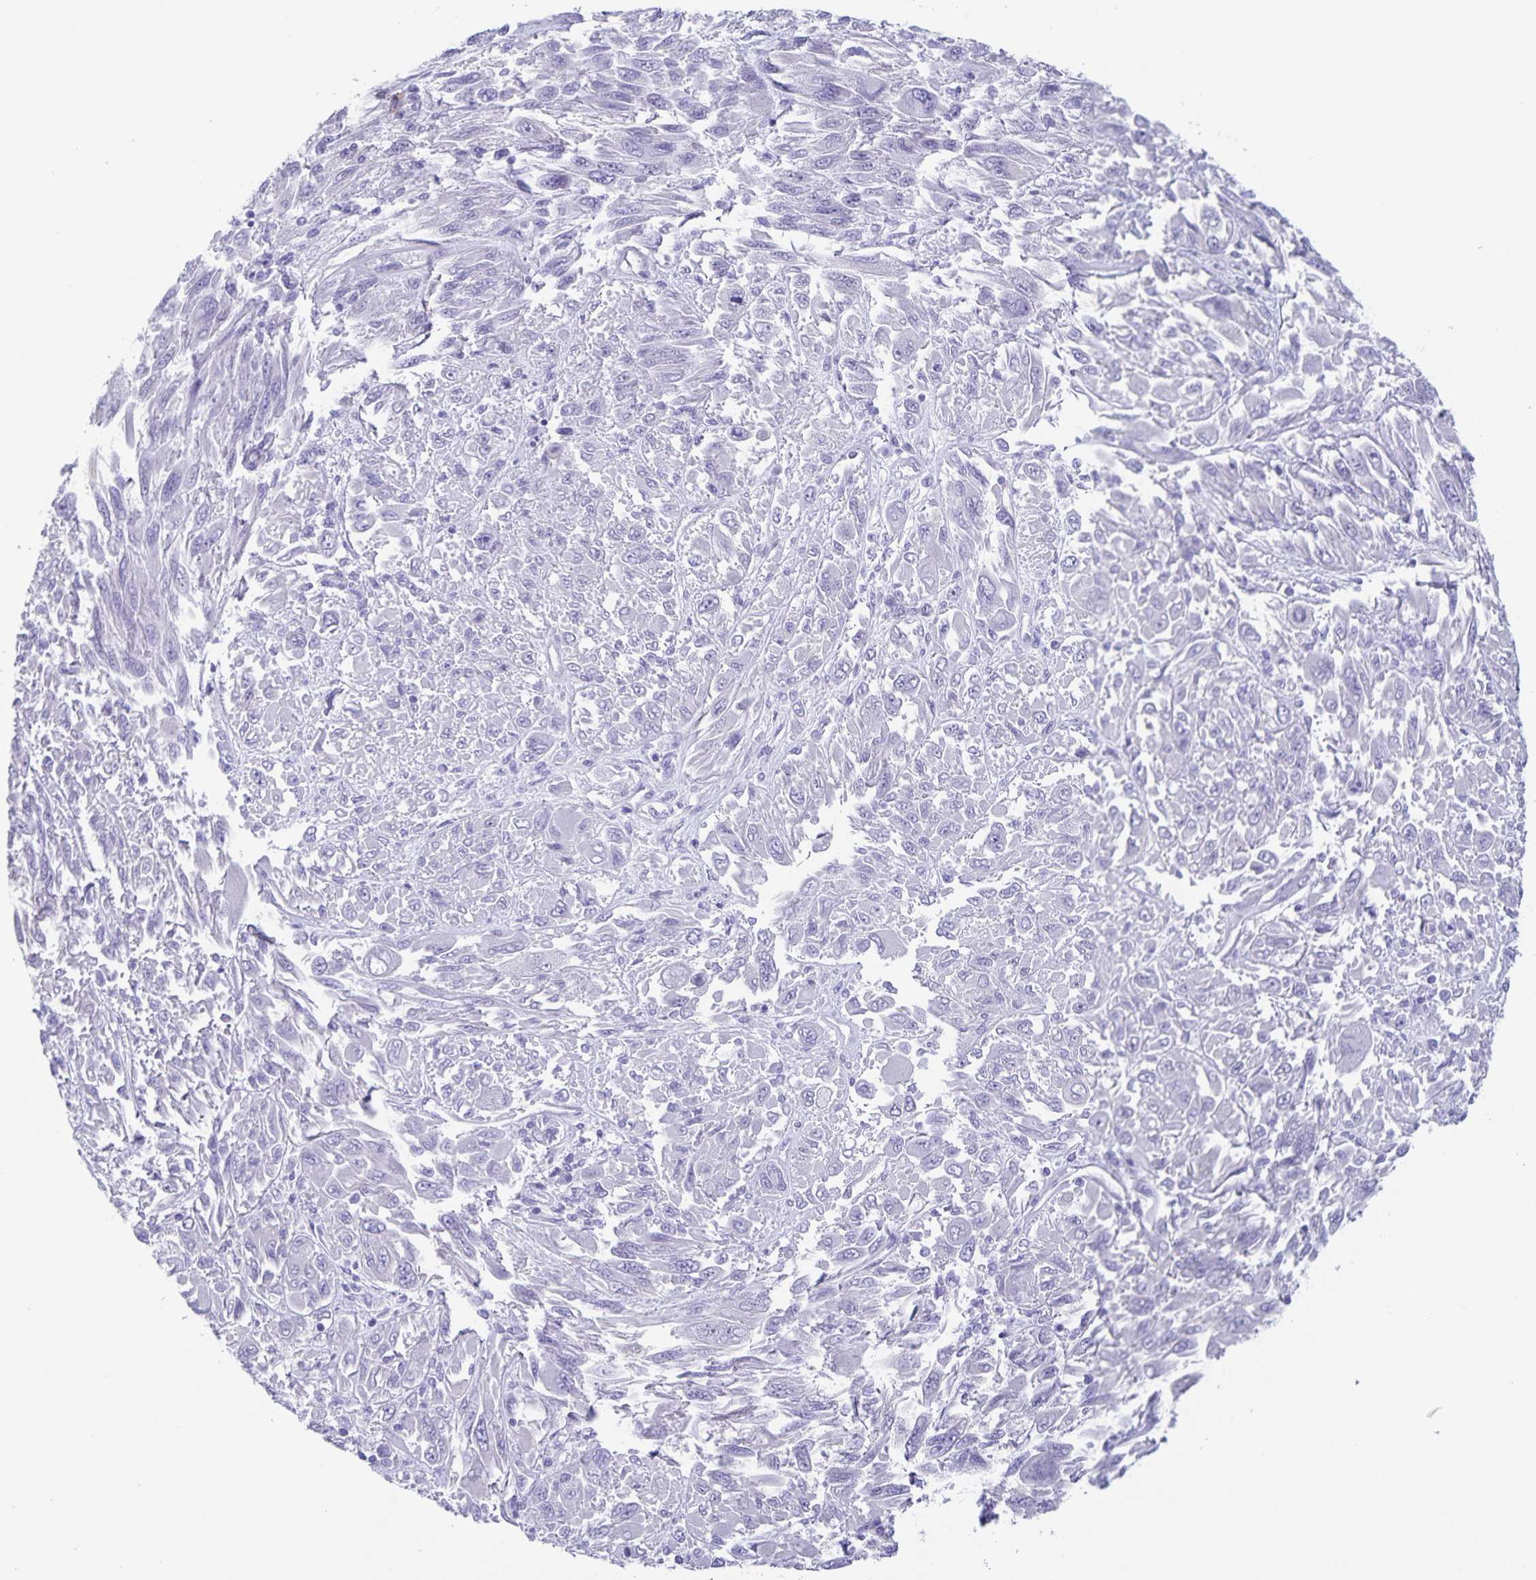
{"staining": {"intensity": "negative", "quantity": "none", "location": "none"}, "tissue": "melanoma", "cell_type": "Tumor cells", "image_type": "cancer", "snomed": [{"axis": "morphology", "description": "Malignant melanoma, NOS"}, {"axis": "topography", "description": "Skin"}], "caption": "Immunohistochemistry (IHC) photomicrograph of malignant melanoma stained for a protein (brown), which demonstrates no staining in tumor cells. (Brightfield microscopy of DAB (3,3'-diaminobenzidine) immunohistochemistry at high magnification).", "gene": "C11orf42", "patient": {"sex": "female", "age": 91}}